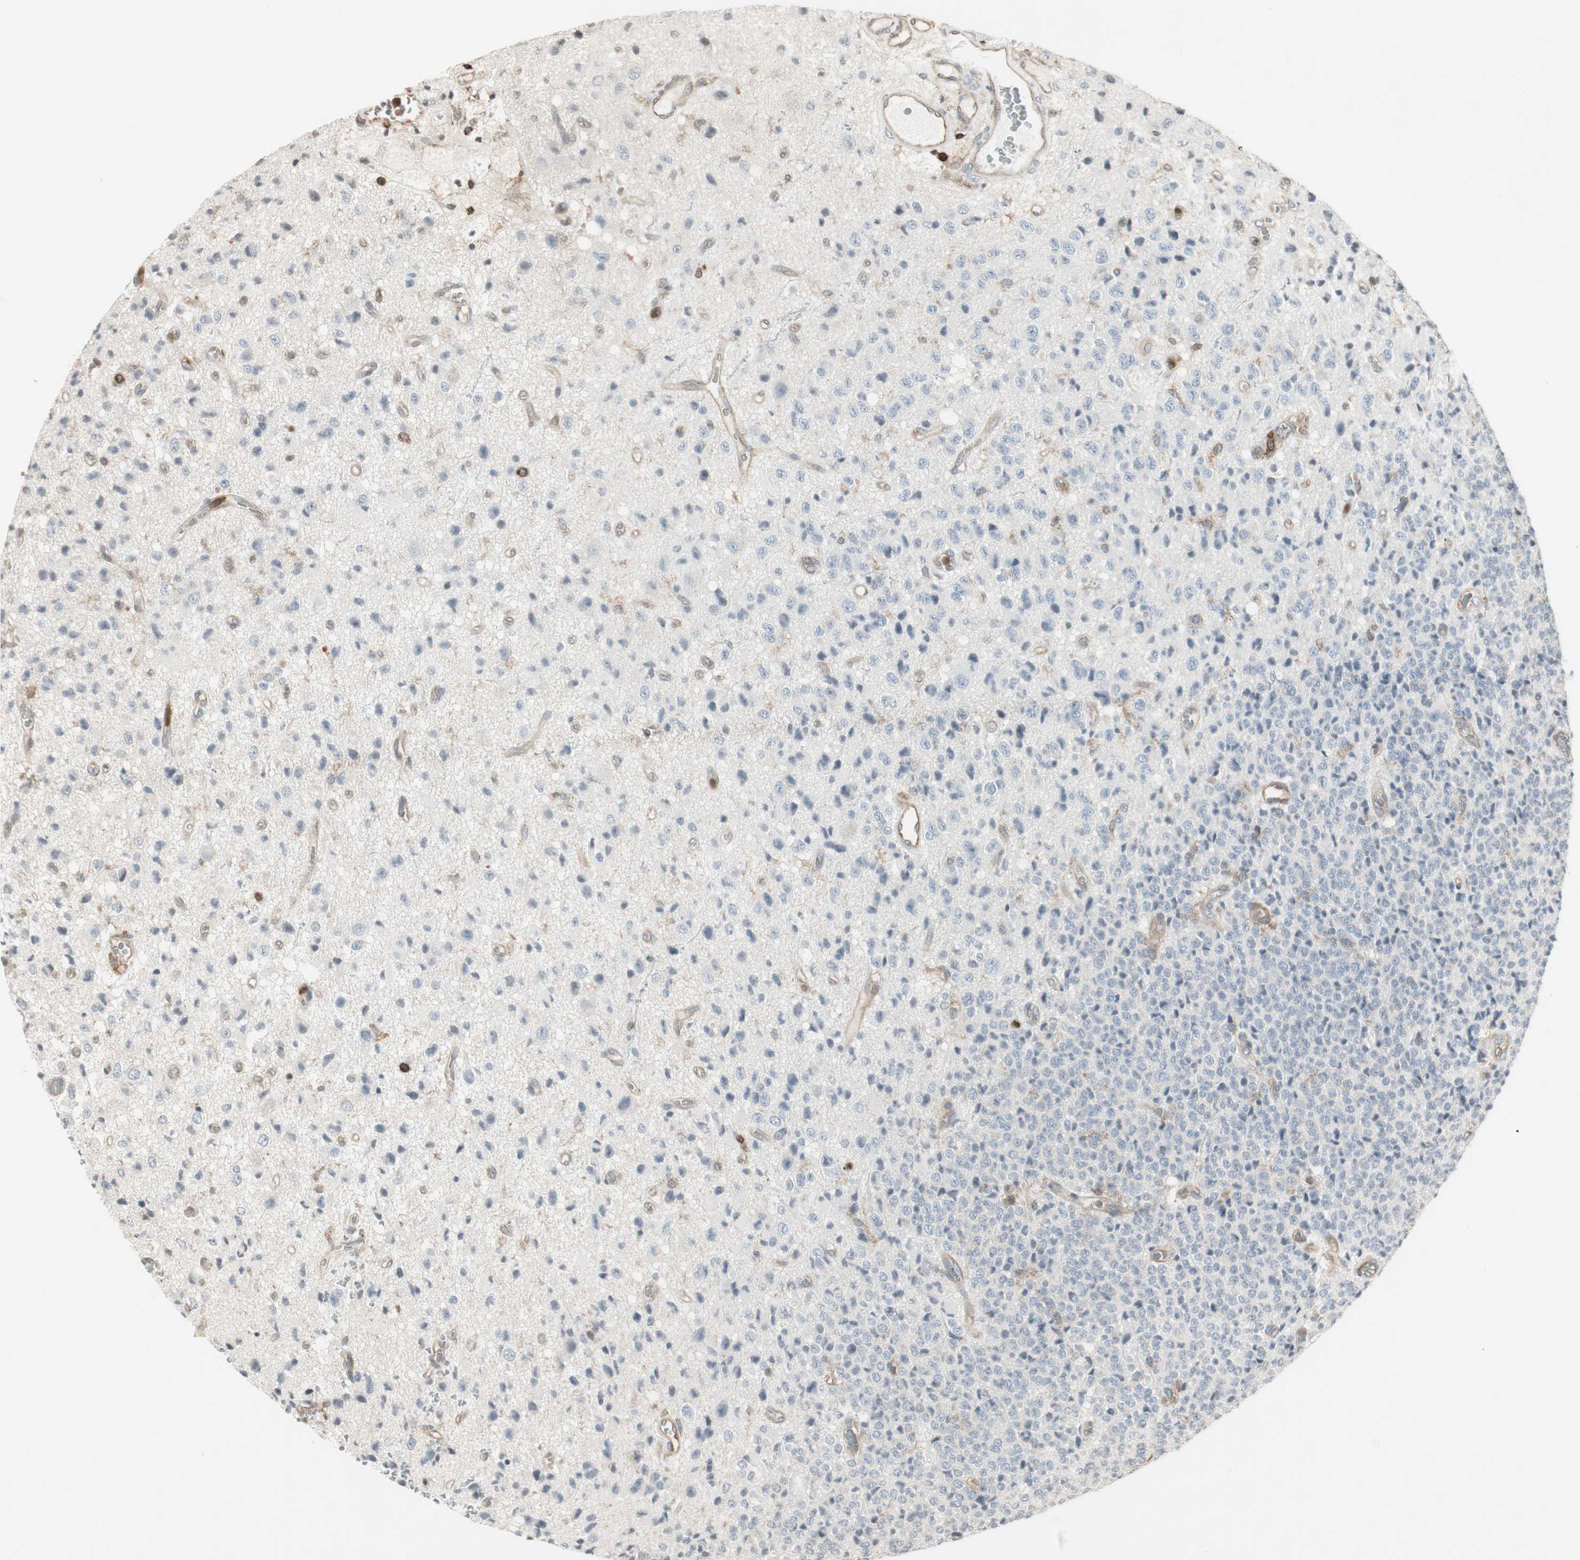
{"staining": {"intensity": "negative", "quantity": "none", "location": "none"}, "tissue": "glioma", "cell_type": "Tumor cells", "image_type": "cancer", "snomed": [{"axis": "morphology", "description": "Glioma, malignant, High grade"}, {"axis": "topography", "description": "pancreas cauda"}], "caption": "This is an immunohistochemistry (IHC) image of malignant glioma (high-grade). There is no staining in tumor cells.", "gene": "ARHGEF1", "patient": {"sex": "male", "age": 60}}